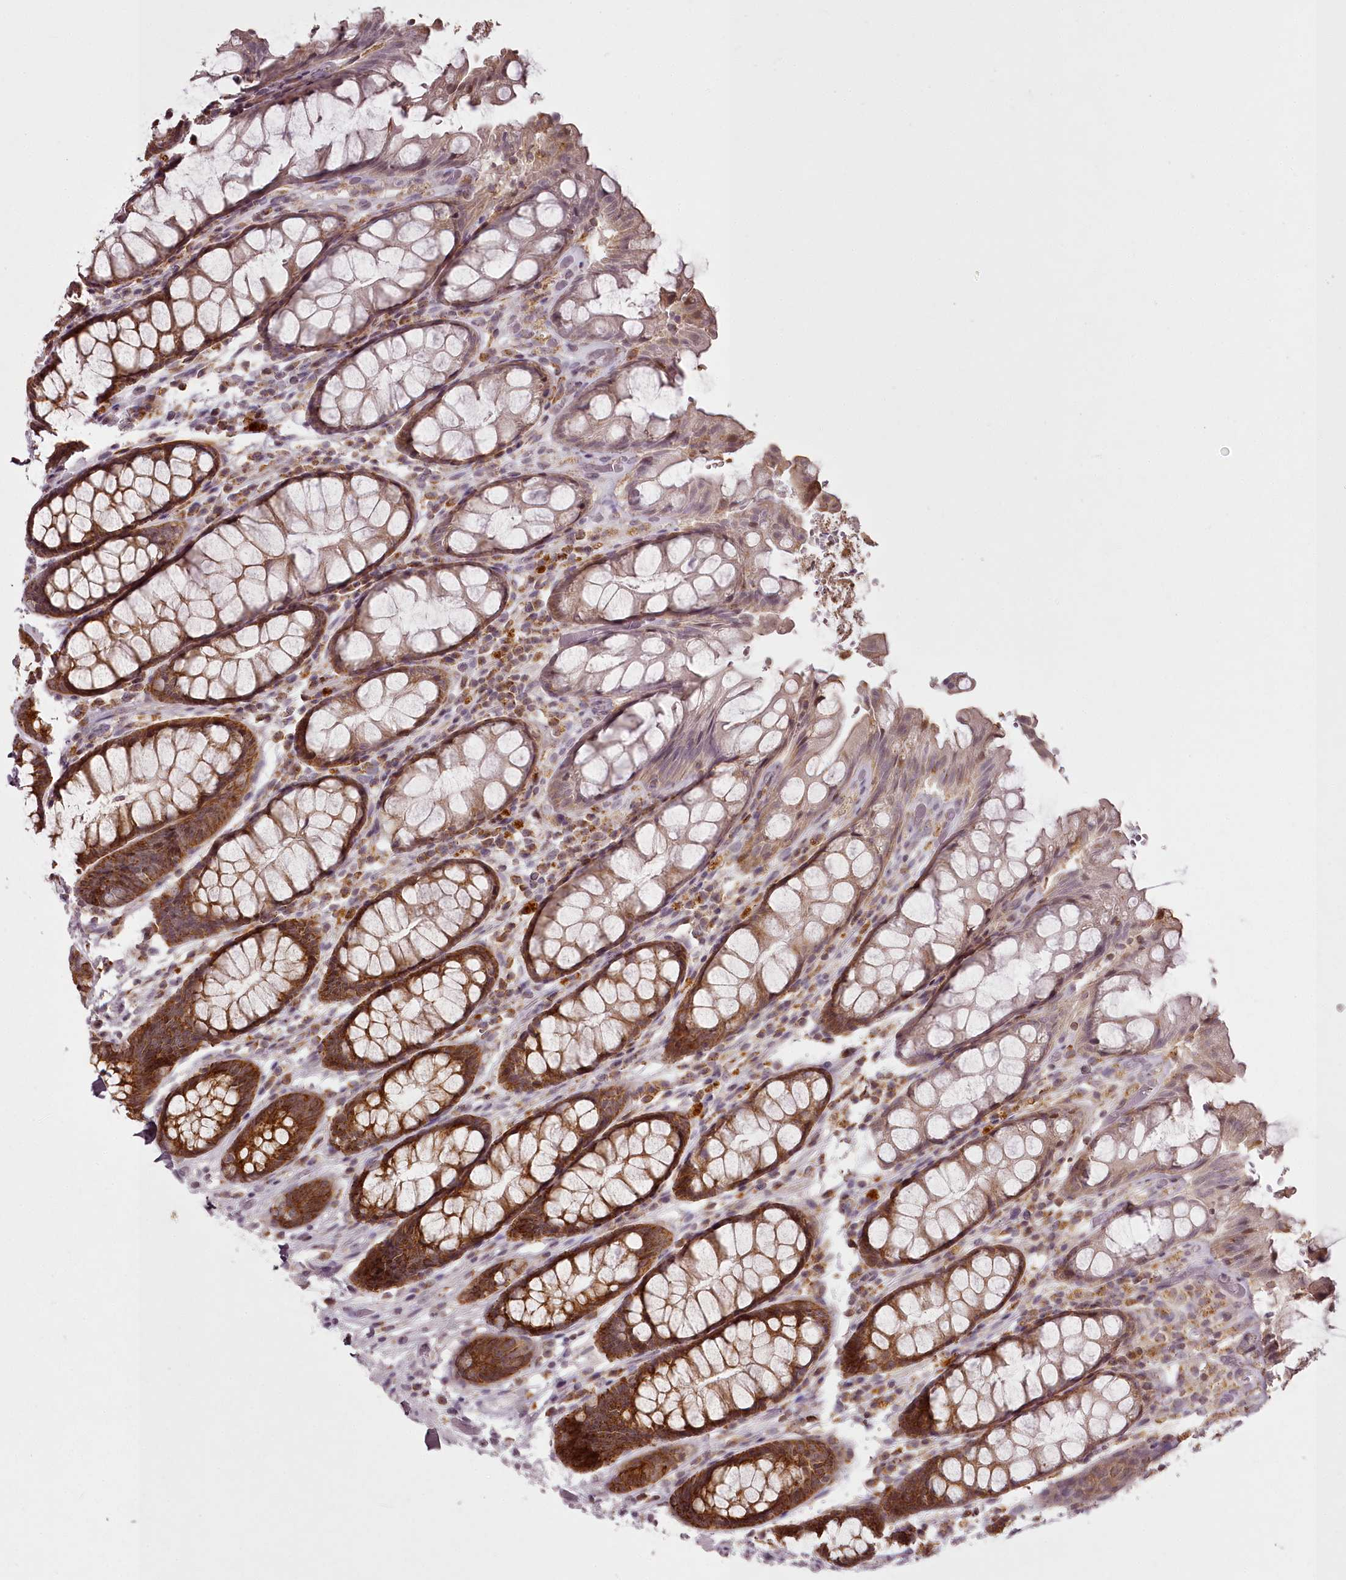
{"staining": {"intensity": "strong", "quantity": ">75%", "location": "cytoplasmic/membranous"}, "tissue": "rectum", "cell_type": "Glandular cells", "image_type": "normal", "snomed": [{"axis": "morphology", "description": "Normal tissue, NOS"}, {"axis": "topography", "description": "Rectum"}], "caption": "Rectum stained with DAB (3,3'-diaminobenzidine) immunohistochemistry (IHC) shows high levels of strong cytoplasmic/membranous staining in about >75% of glandular cells. The protein is shown in brown color, while the nuclei are stained blue.", "gene": "CHCHD2", "patient": {"sex": "male", "age": 64}}